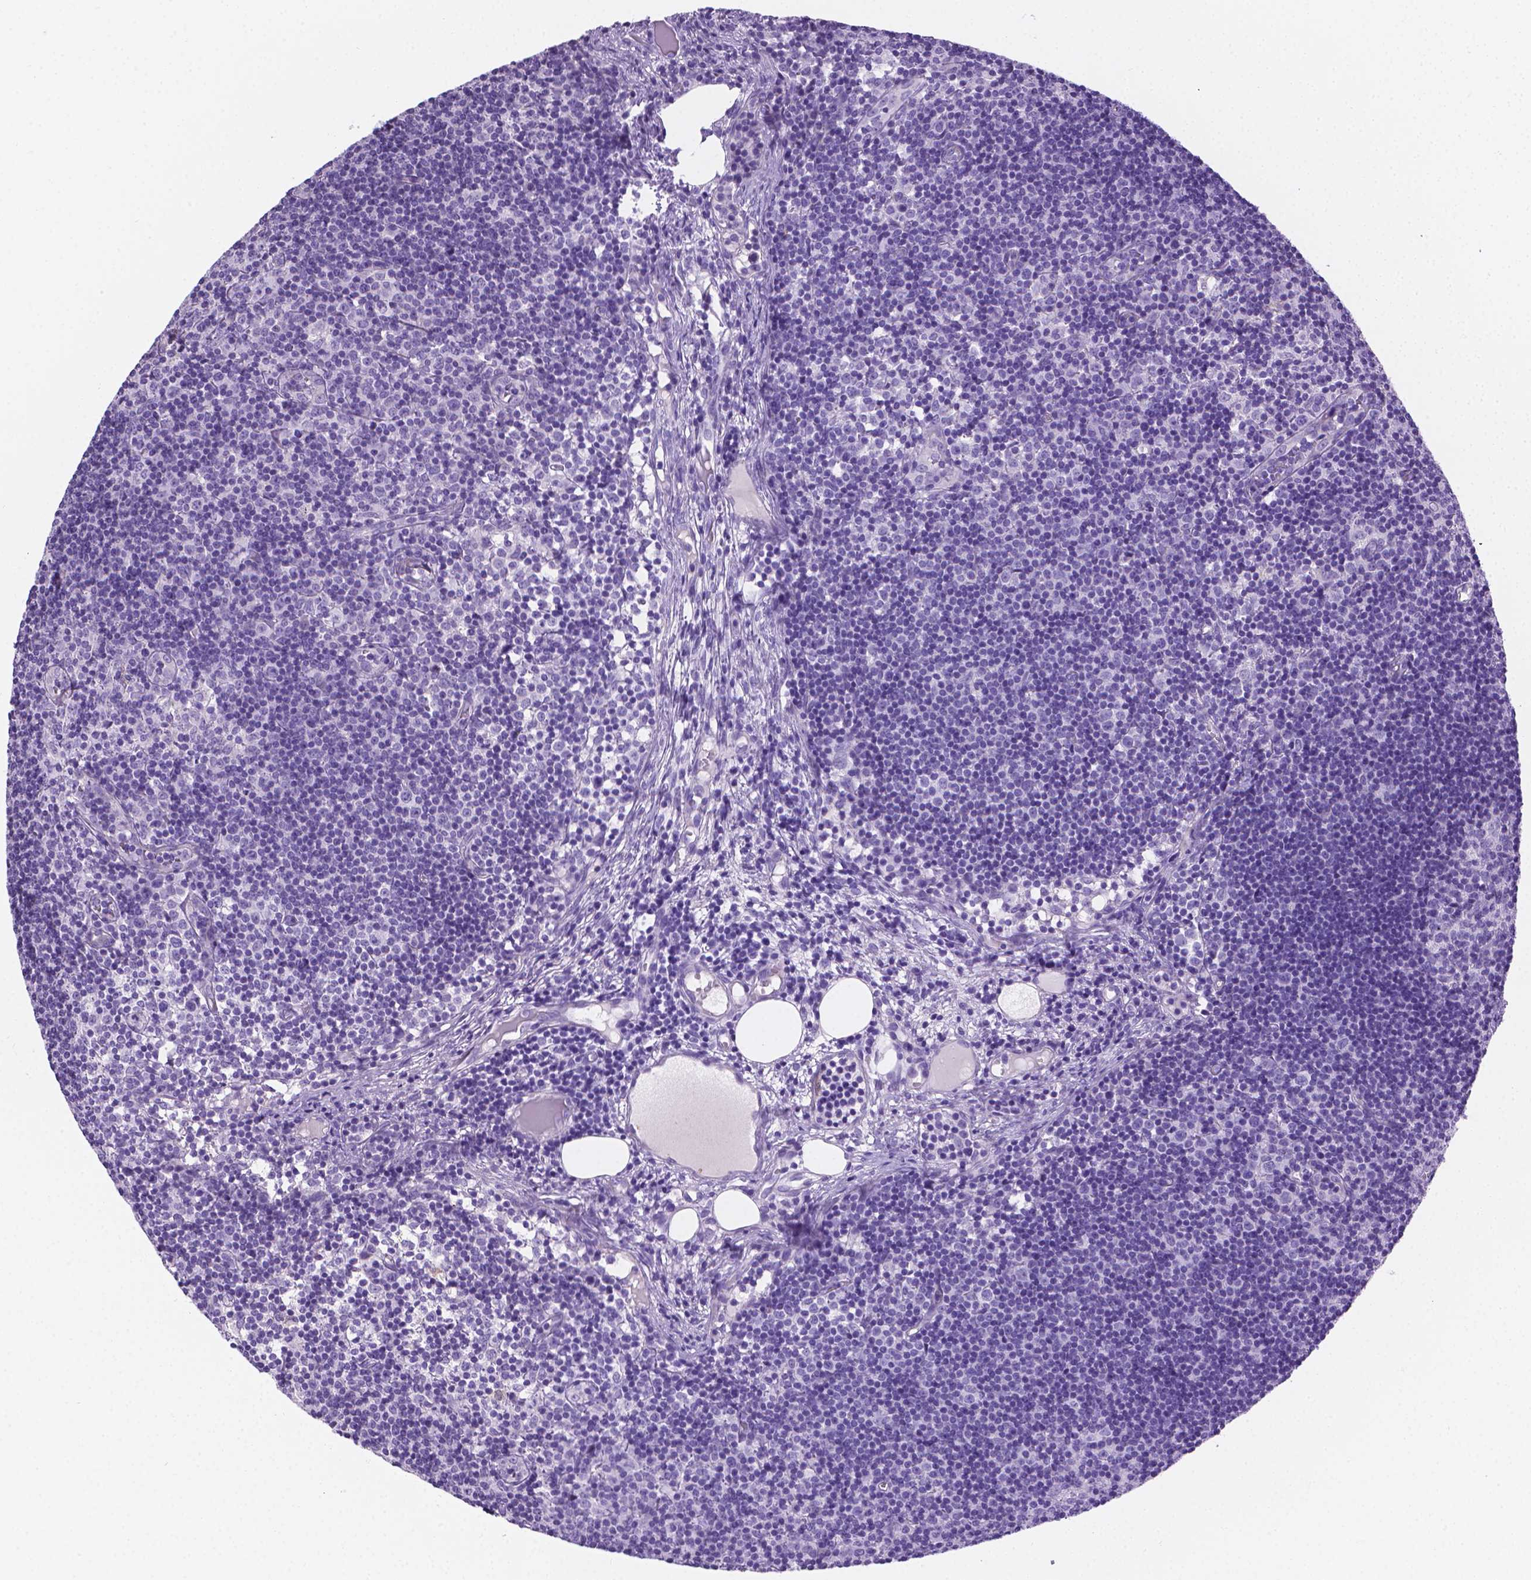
{"staining": {"intensity": "negative", "quantity": "none", "location": "none"}, "tissue": "lymph node", "cell_type": "Germinal center cells", "image_type": "normal", "snomed": [{"axis": "morphology", "description": "Normal tissue, NOS"}, {"axis": "topography", "description": "Lymph node"}], "caption": "The micrograph demonstrates no staining of germinal center cells in unremarkable lymph node.", "gene": "PNMA2", "patient": {"sex": "female", "age": 41}}